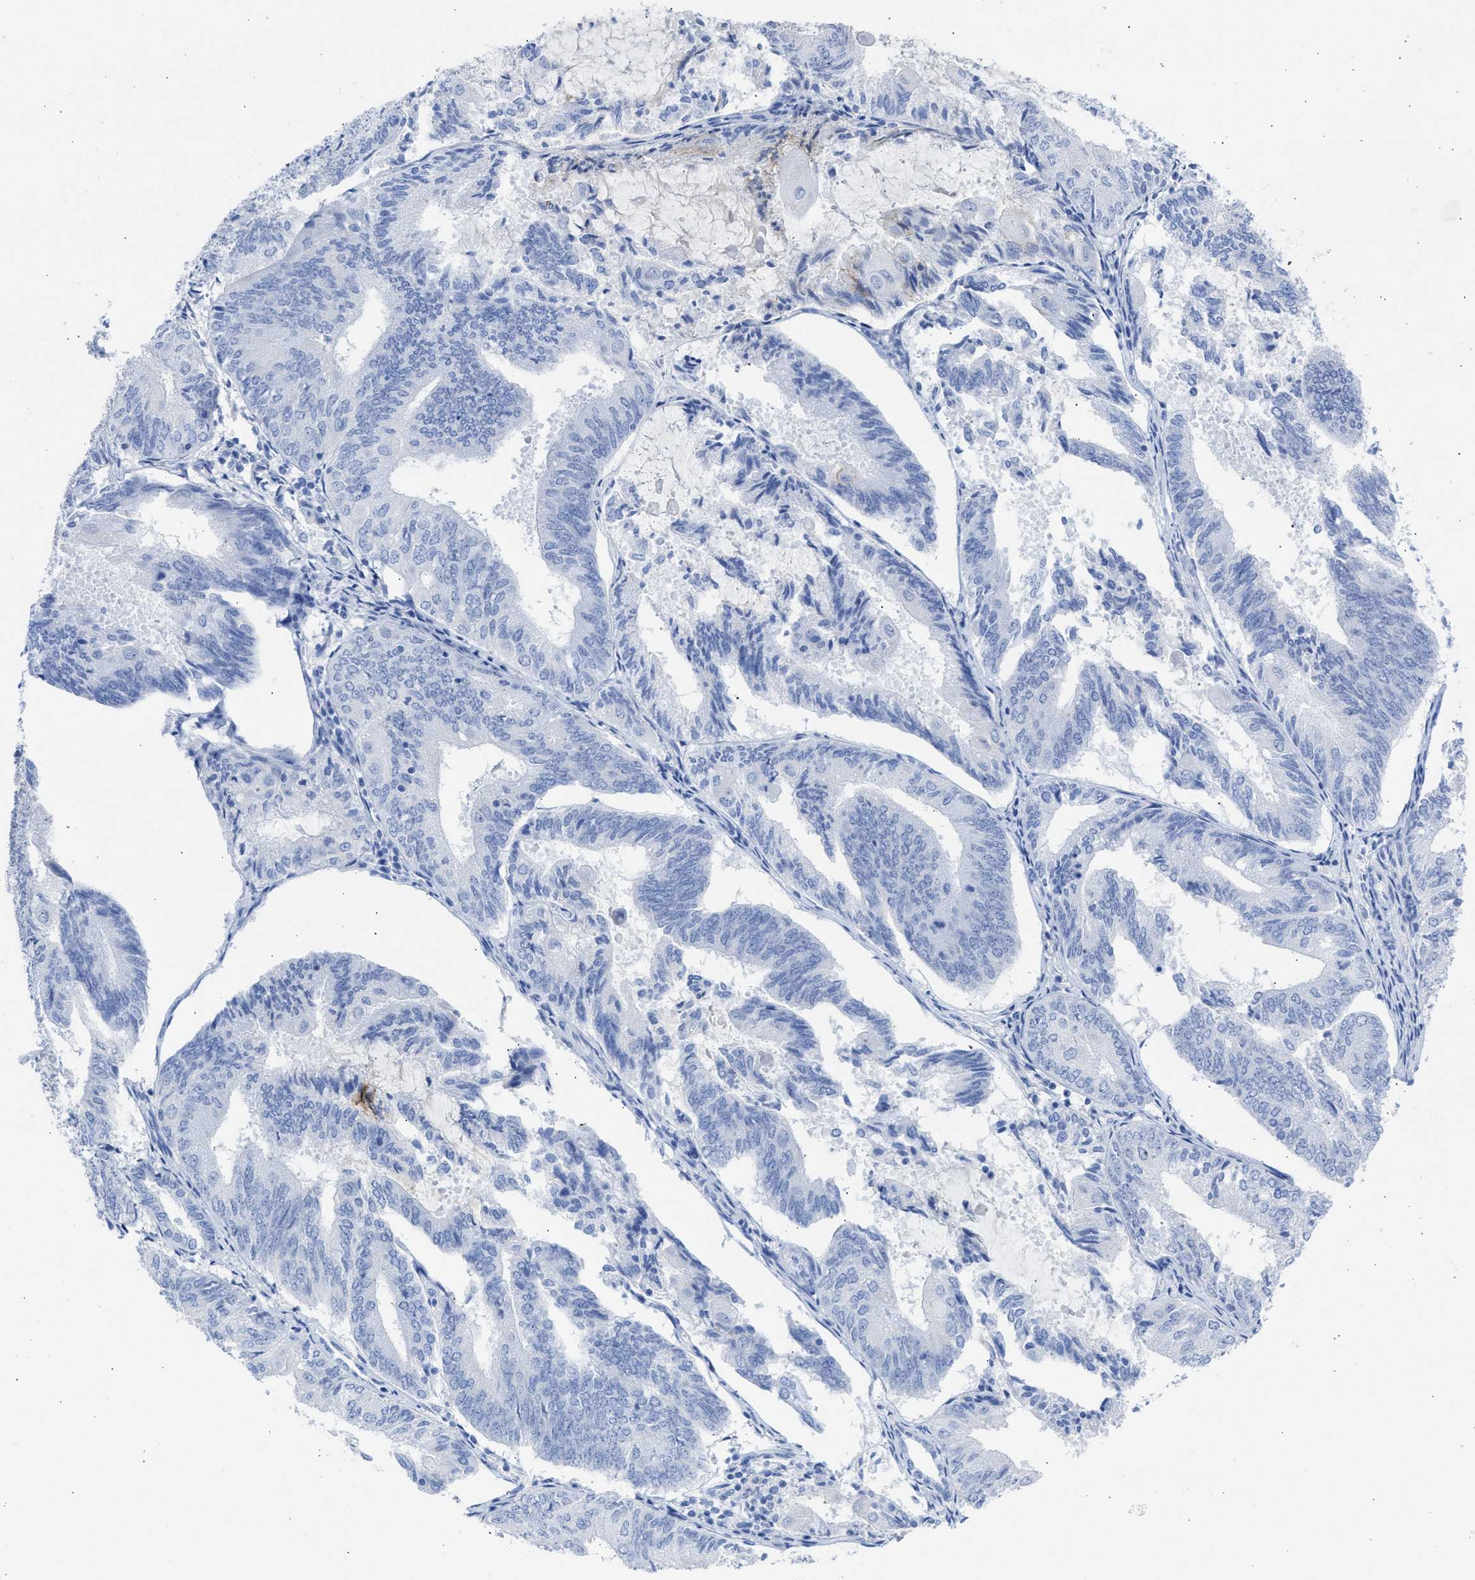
{"staining": {"intensity": "negative", "quantity": "none", "location": "none"}, "tissue": "endometrial cancer", "cell_type": "Tumor cells", "image_type": "cancer", "snomed": [{"axis": "morphology", "description": "Adenocarcinoma, NOS"}, {"axis": "topography", "description": "Endometrium"}], "caption": "IHC of human adenocarcinoma (endometrial) displays no staining in tumor cells.", "gene": "NCAM1", "patient": {"sex": "female", "age": 81}}